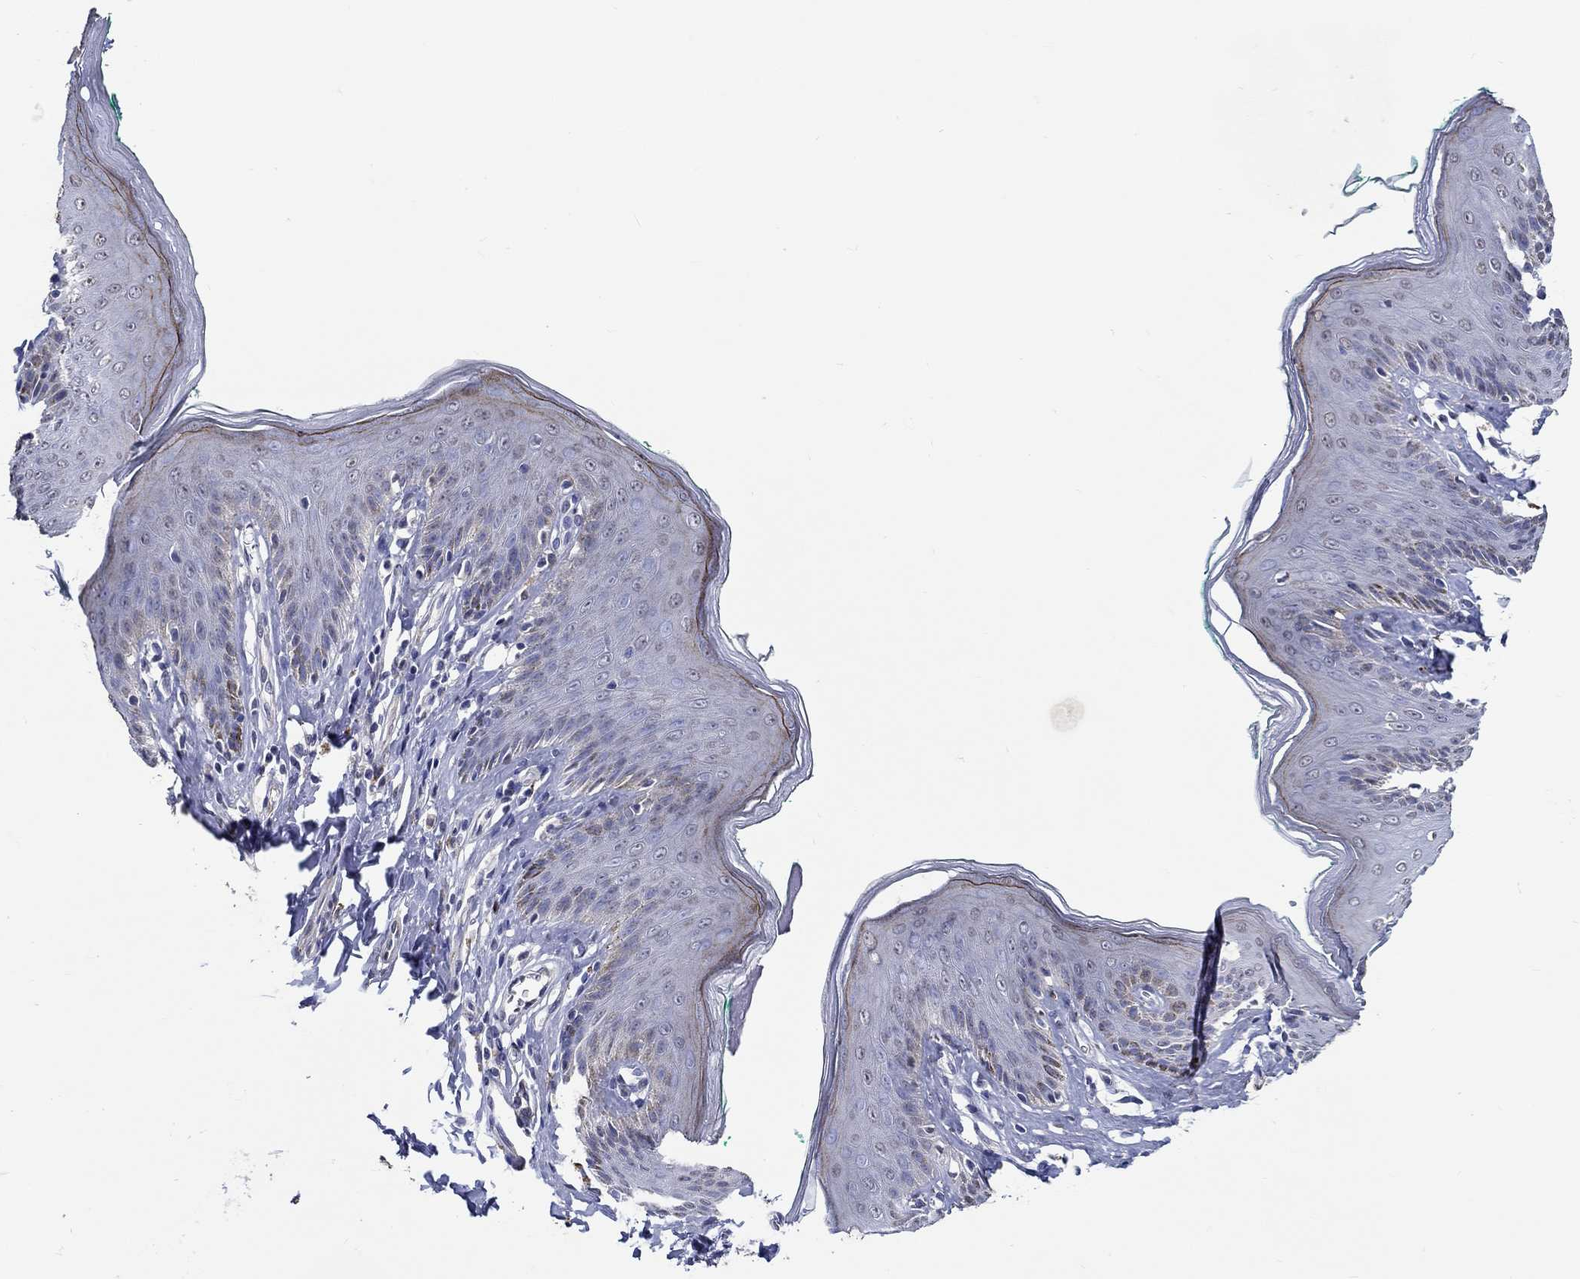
{"staining": {"intensity": "moderate", "quantity": "<25%", "location": "cytoplasmic/membranous"}, "tissue": "skin", "cell_type": "Epidermal cells", "image_type": "normal", "snomed": [{"axis": "morphology", "description": "Normal tissue, NOS"}, {"axis": "topography", "description": "Vulva"}], "caption": "Epidermal cells display moderate cytoplasmic/membranous positivity in about <25% of cells in benign skin. The staining is performed using DAB brown chromogen to label protein expression. The nuclei are counter-stained blue using hematoxylin.", "gene": "PDE1B", "patient": {"sex": "female", "age": 66}}